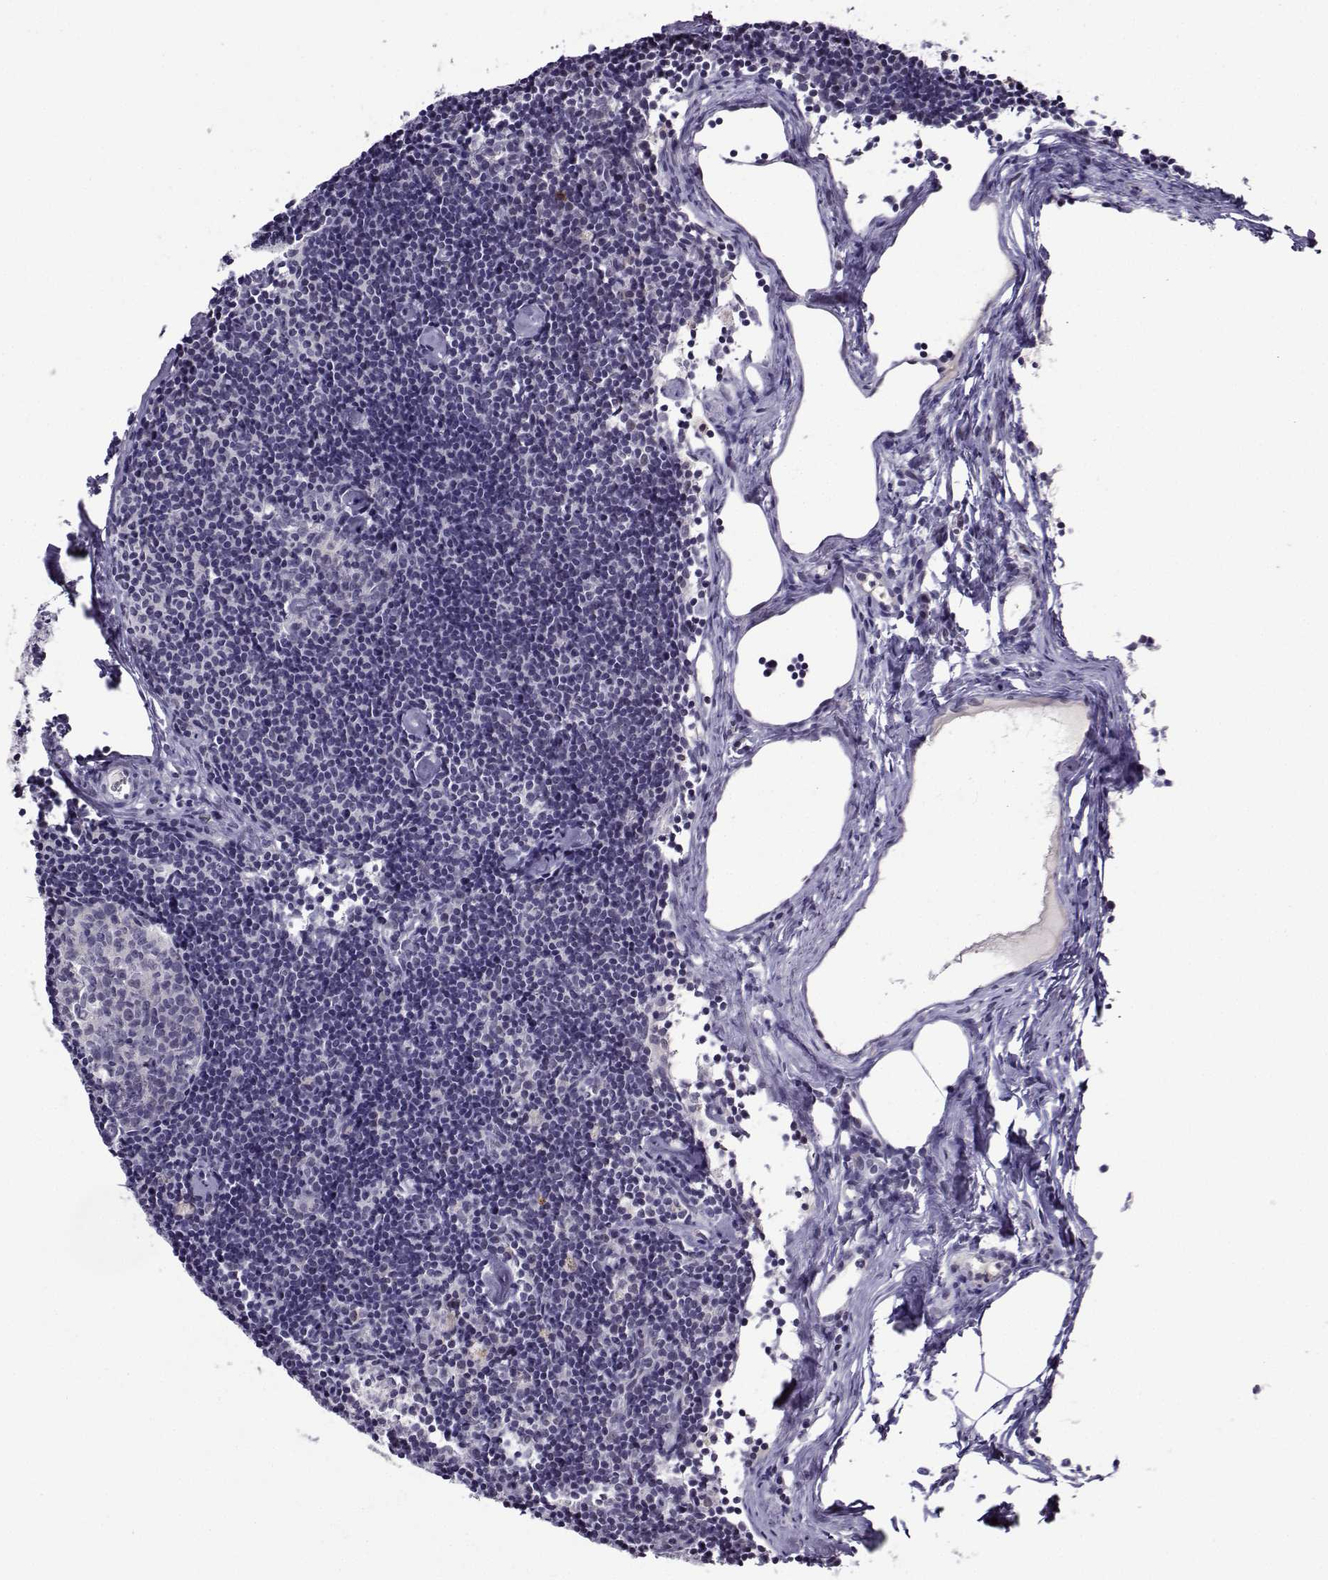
{"staining": {"intensity": "negative", "quantity": "none", "location": "none"}, "tissue": "lymph node", "cell_type": "Germinal center cells", "image_type": "normal", "snomed": [{"axis": "morphology", "description": "Normal tissue, NOS"}, {"axis": "topography", "description": "Lymph node"}], "caption": "Immunohistochemical staining of unremarkable human lymph node demonstrates no significant staining in germinal center cells.", "gene": "LRFN2", "patient": {"sex": "female", "age": 42}}